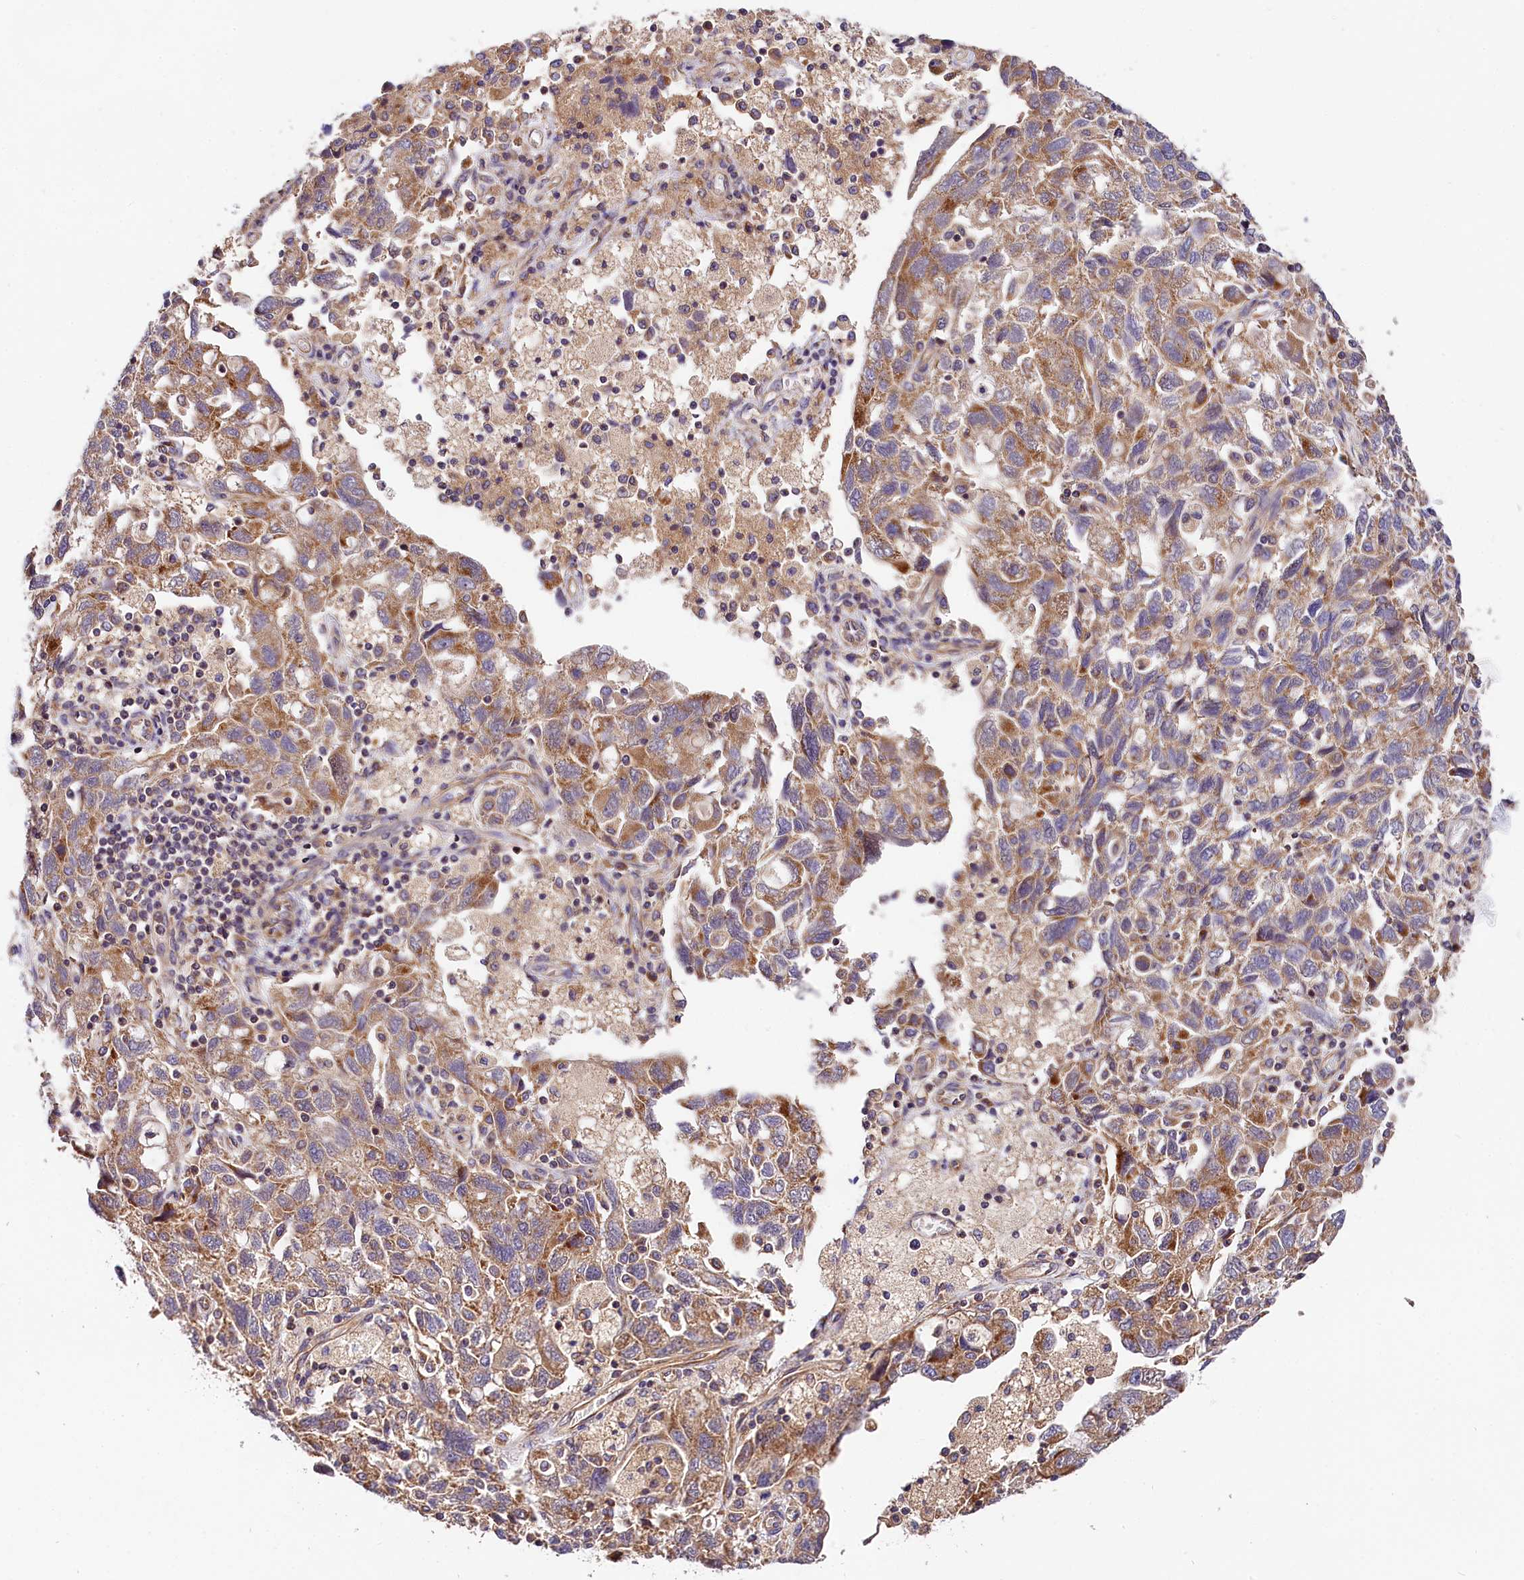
{"staining": {"intensity": "moderate", "quantity": ">75%", "location": "cytoplasmic/membranous"}, "tissue": "ovarian cancer", "cell_type": "Tumor cells", "image_type": "cancer", "snomed": [{"axis": "morphology", "description": "Carcinoma, NOS"}, {"axis": "morphology", "description": "Cystadenocarcinoma, serous, NOS"}, {"axis": "topography", "description": "Ovary"}], "caption": "Tumor cells show moderate cytoplasmic/membranous expression in about >75% of cells in ovarian serous cystadenocarcinoma. Nuclei are stained in blue.", "gene": "SPG11", "patient": {"sex": "female", "age": 69}}